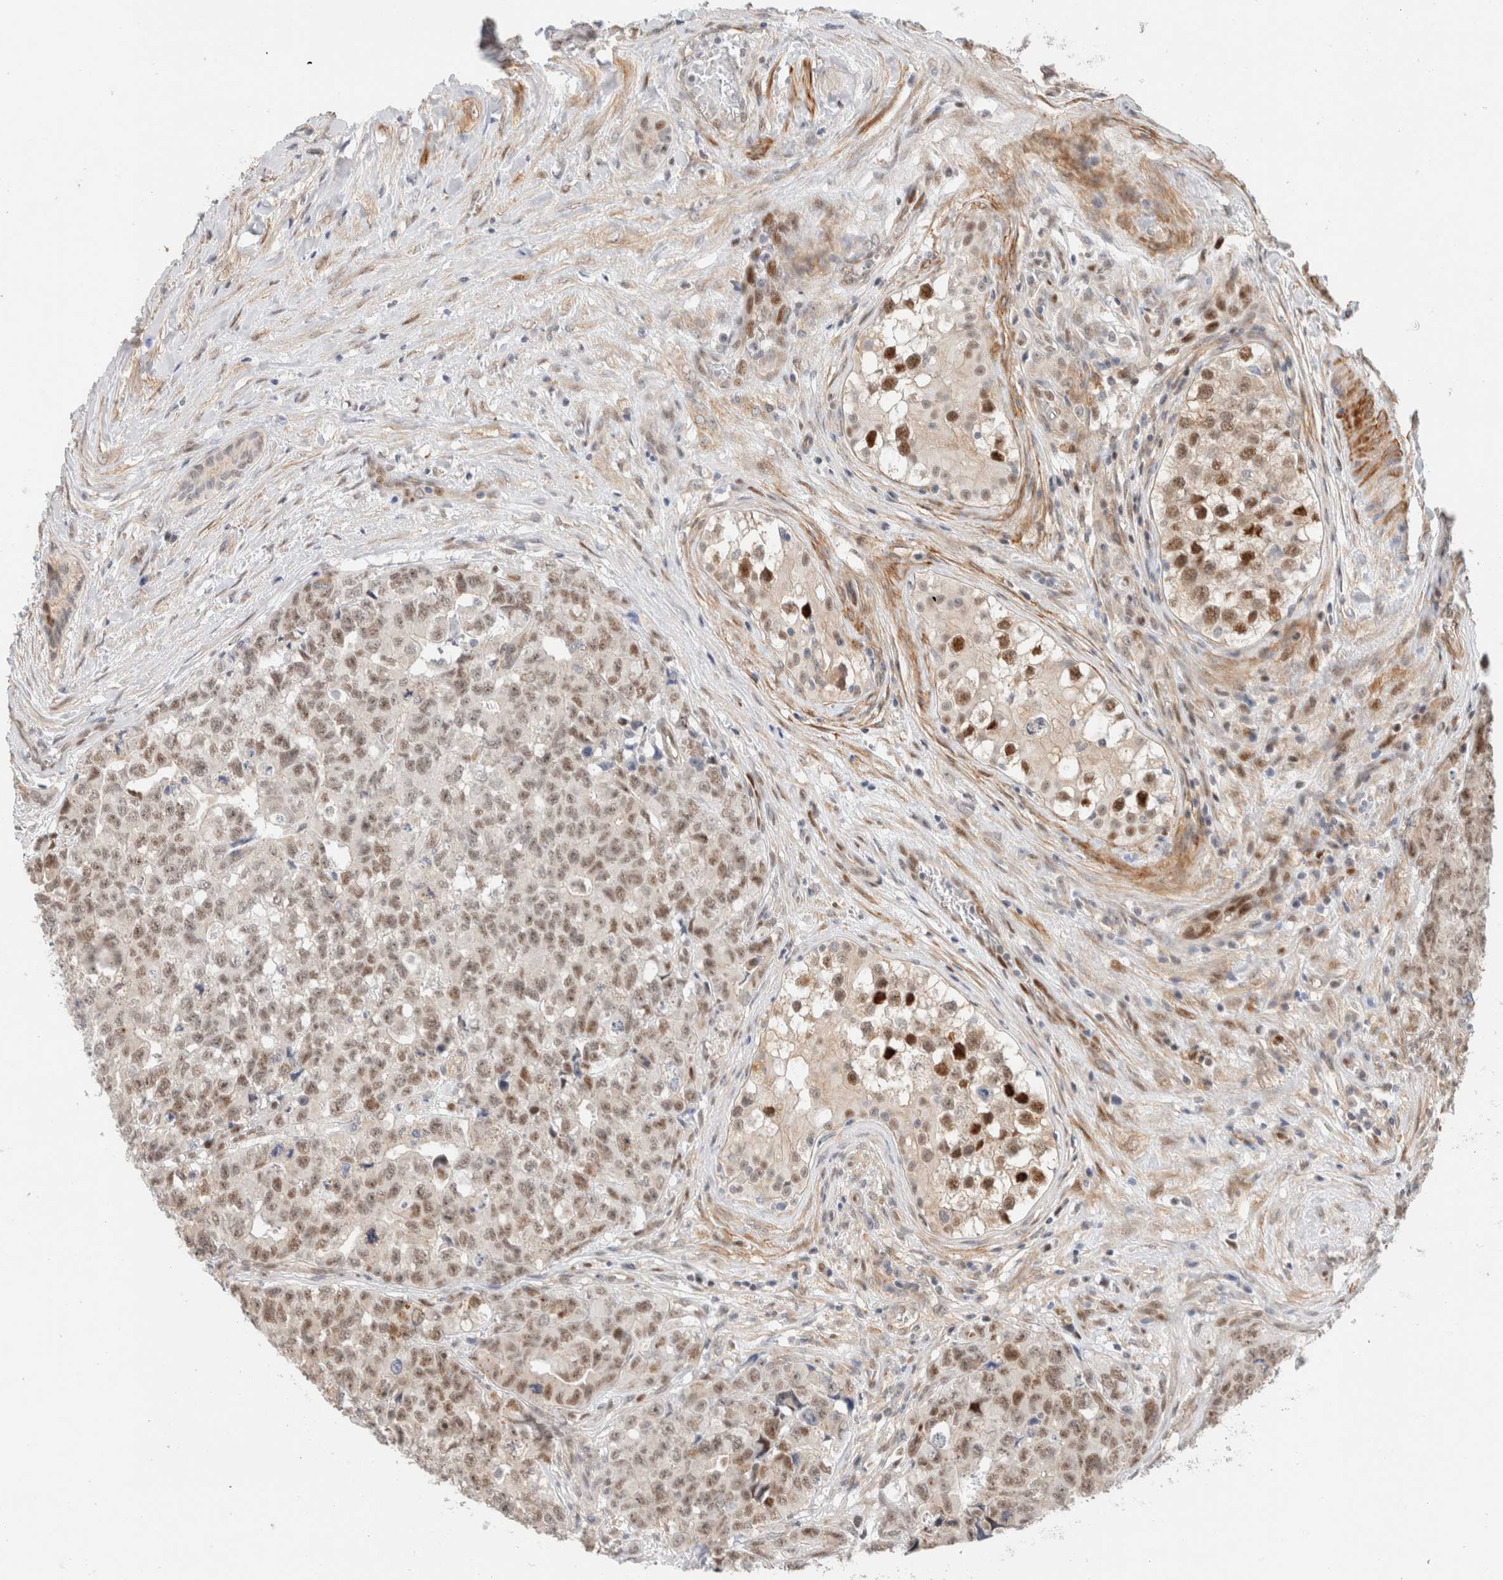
{"staining": {"intensity": "weak", "quantity": "25%-75%", "location": "nuclear"}, "tissue": "testis cancer", "cell_type": "Tumor cells", "image_type": "cancer", "snomed": [{"axis": "morphology", "description": "Carcinoma, Embryonal, NOS"}, {"axis": "topography", "description": "Testis"}], "caption": "A high-resolution photomicrograph shows immunohistochemistry (IHC) staining of testis cancer (embryonal carcinoma), which demonstrates weak nuclear positivity in approximately 25%-75% of tumor cells.", "gene": "ID3", "patient": {"sex": "male", "age": 28}}